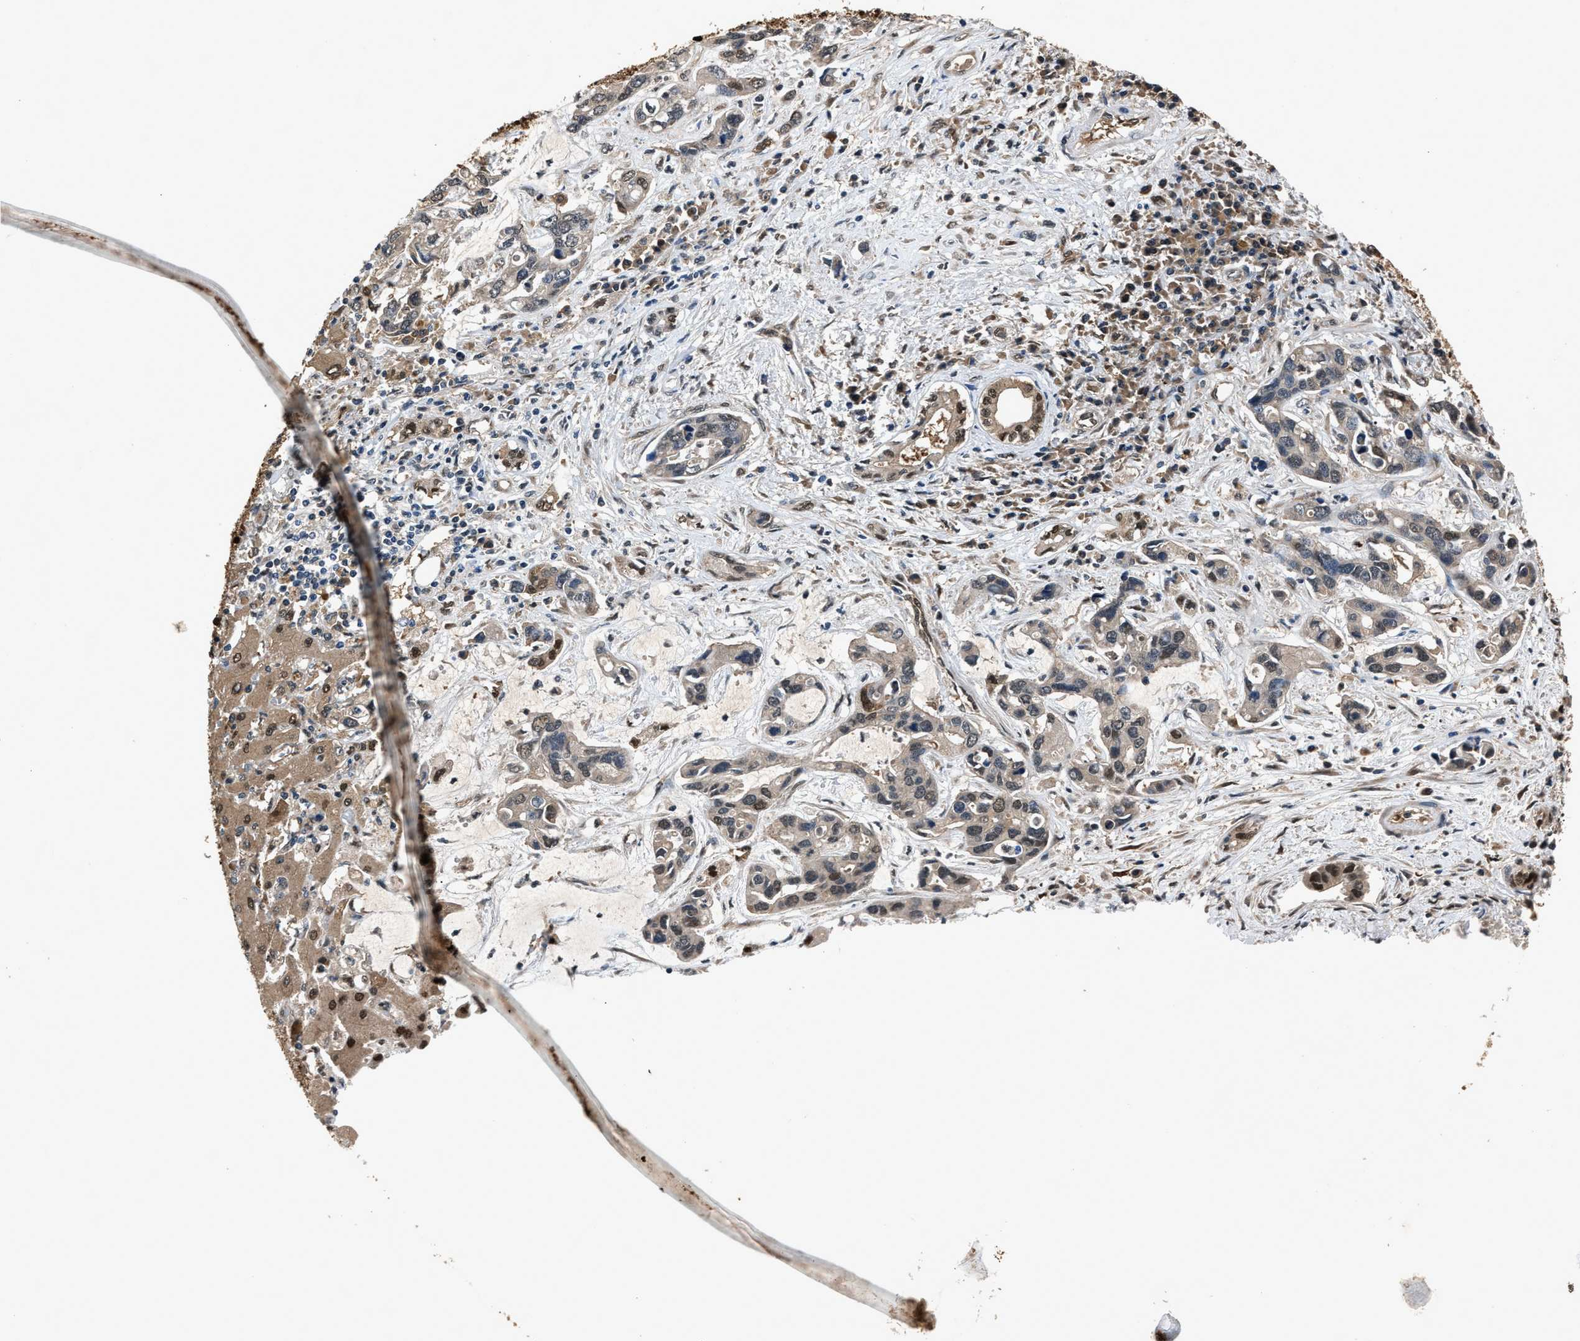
{"staining": {"intensity": "moderate", "quantity": ">75%", "location": "cytoplasmic/membranous"}, "tissue": "liver cancer", "cell_type": "Tumor cells", "image_type": "cancer", "snomed": [{"axis": "morphology", "description": "Cholangiocarcinoma"}, {"axis": "topography", "description": "Liver"}], "caption": "Liver cholangiocarcinoma was stained to show a protein in brown. There is medium levels of moderate cytoplasmic/membranous expression in about >75% of tumor cells.", "gene": "TP53I3", "patient": {"sex": "female", "age": 65}}